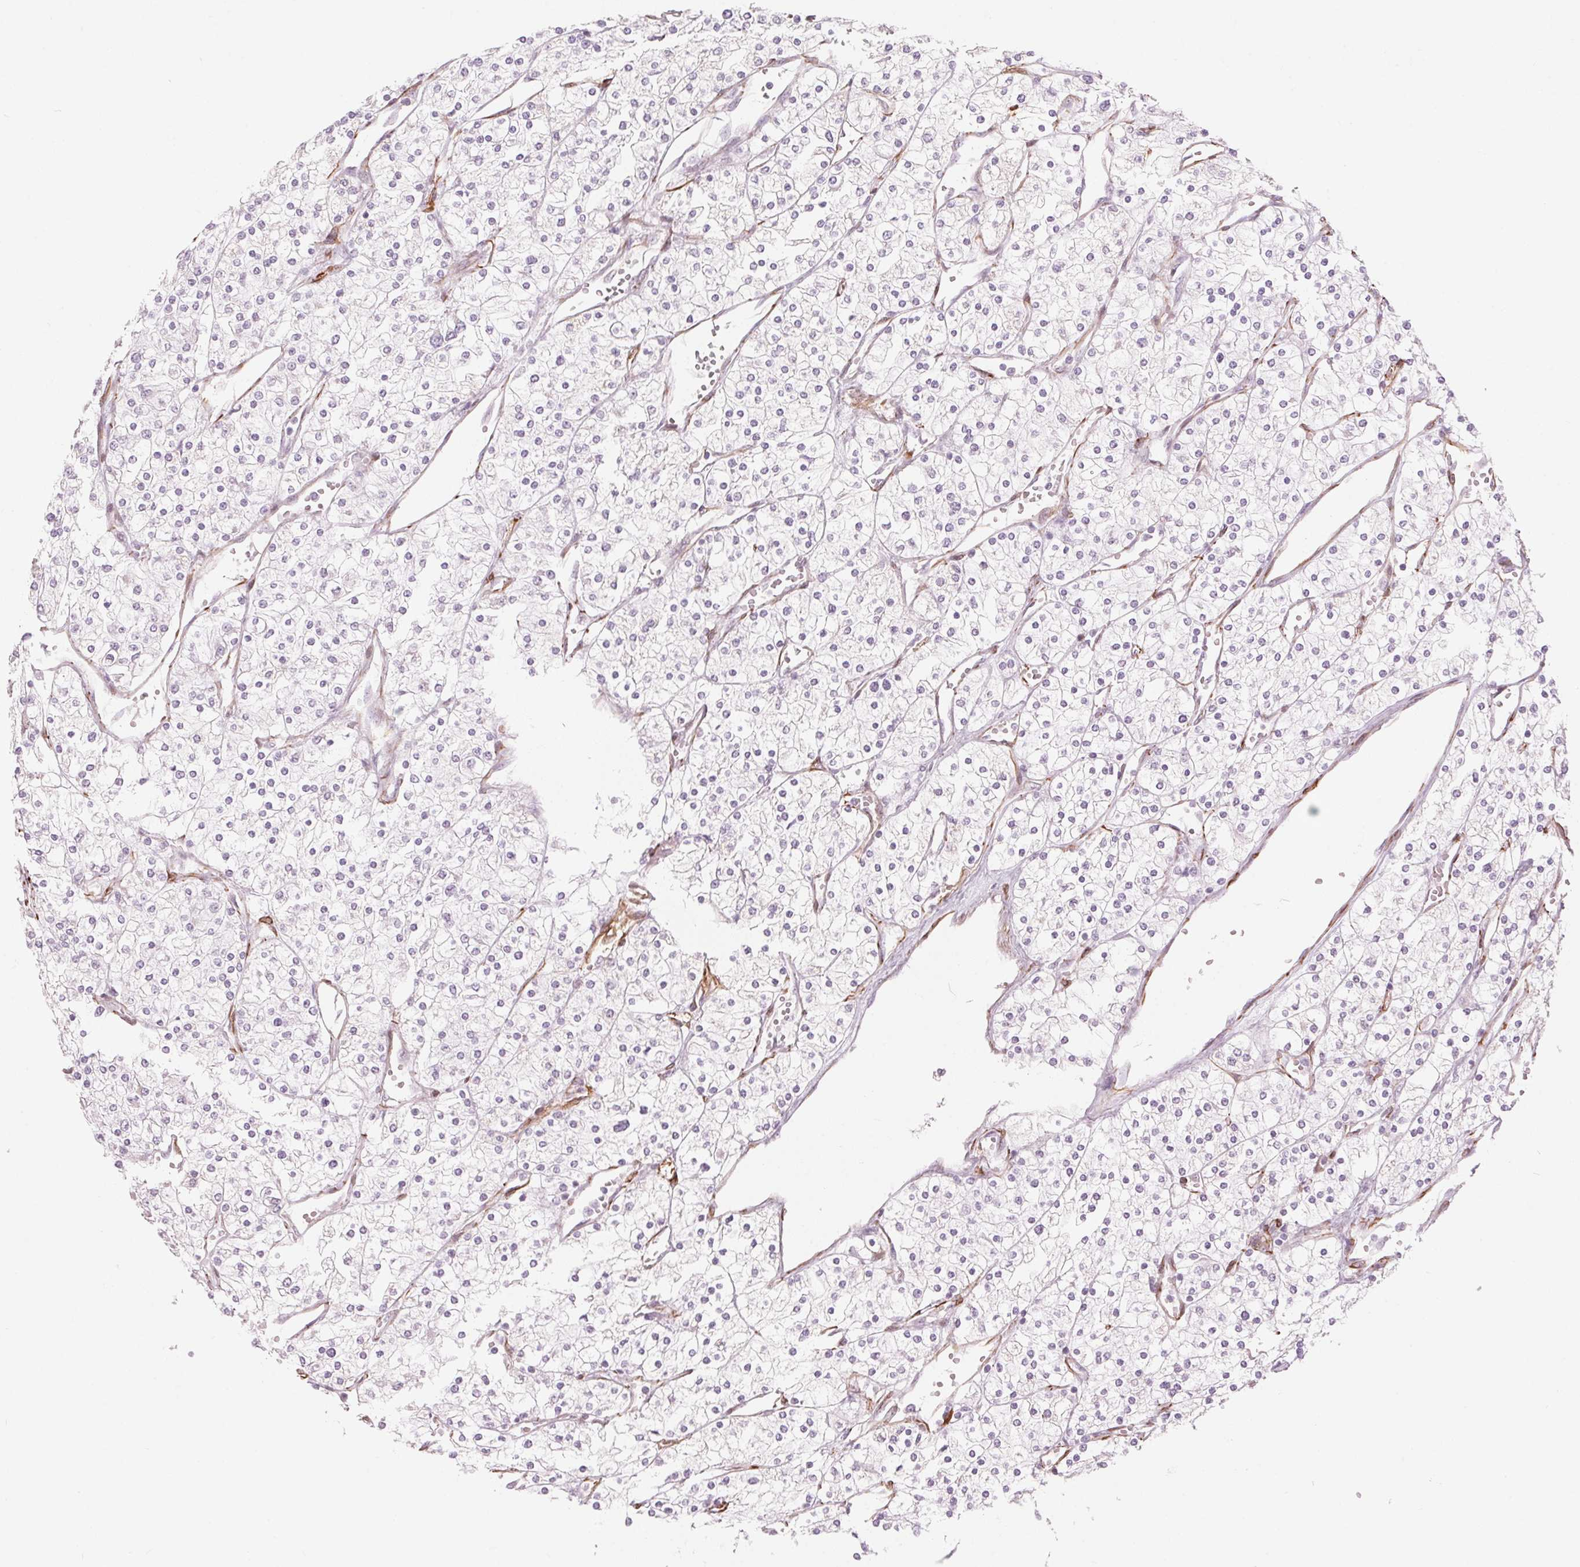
{"staining": {"intensity": "negative", "quantity": "none", "location": "none"}, "tissue": "renal cancer", "cell_type": "Tumor cells", "image_type": "cancer", "snomed": [{"axis": "morphology", "description": "Adenocarcinoma, NOS"}, {"axis": "topography", "description": "Kidney"}], "caption": "The histopathology image demonstrates no staining of tumor cells in renal cancer (adenocarcinoma). (Immunohistochemistry, brightfield microscopy, high magnification).", "gene": "CLPS", "patient": {"sex": "male", "age": 80}}